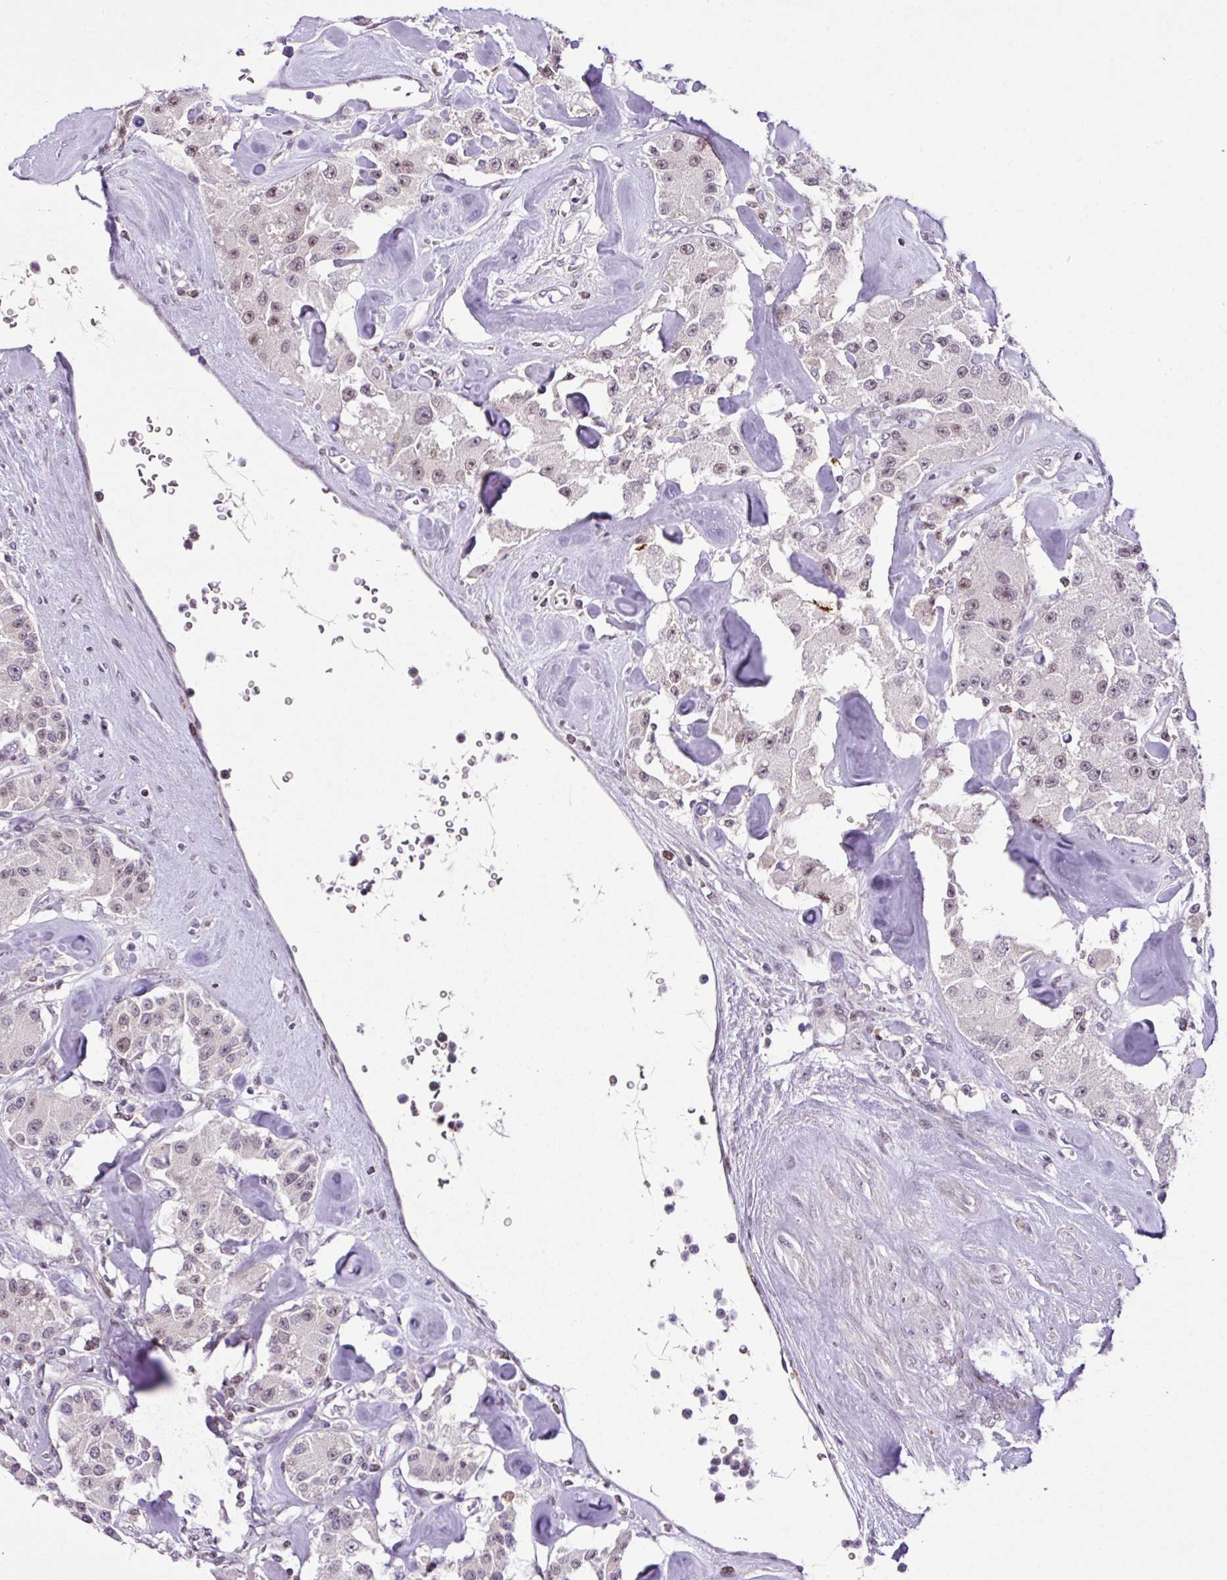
{"staining": {"intensity": "weak", "quantity": "25%-75%", "location": "nuclear"}, "tissue": "carcinoid", "cell_type": "Tumor cells", "image_type": "cancer", "snomed": [{"axis": "morphology", "description": "Carcinoid, malignant, NOS"}, {"axis": "topography", "description": "Pancreas"}], "caption": "Protein expression analysis of human carcinoid reveals weak nuclear positivity in approximately 25%-75% of tumor cells.", "gene": "CCDC137", "patient": {"sex": "male", "age": 41}}